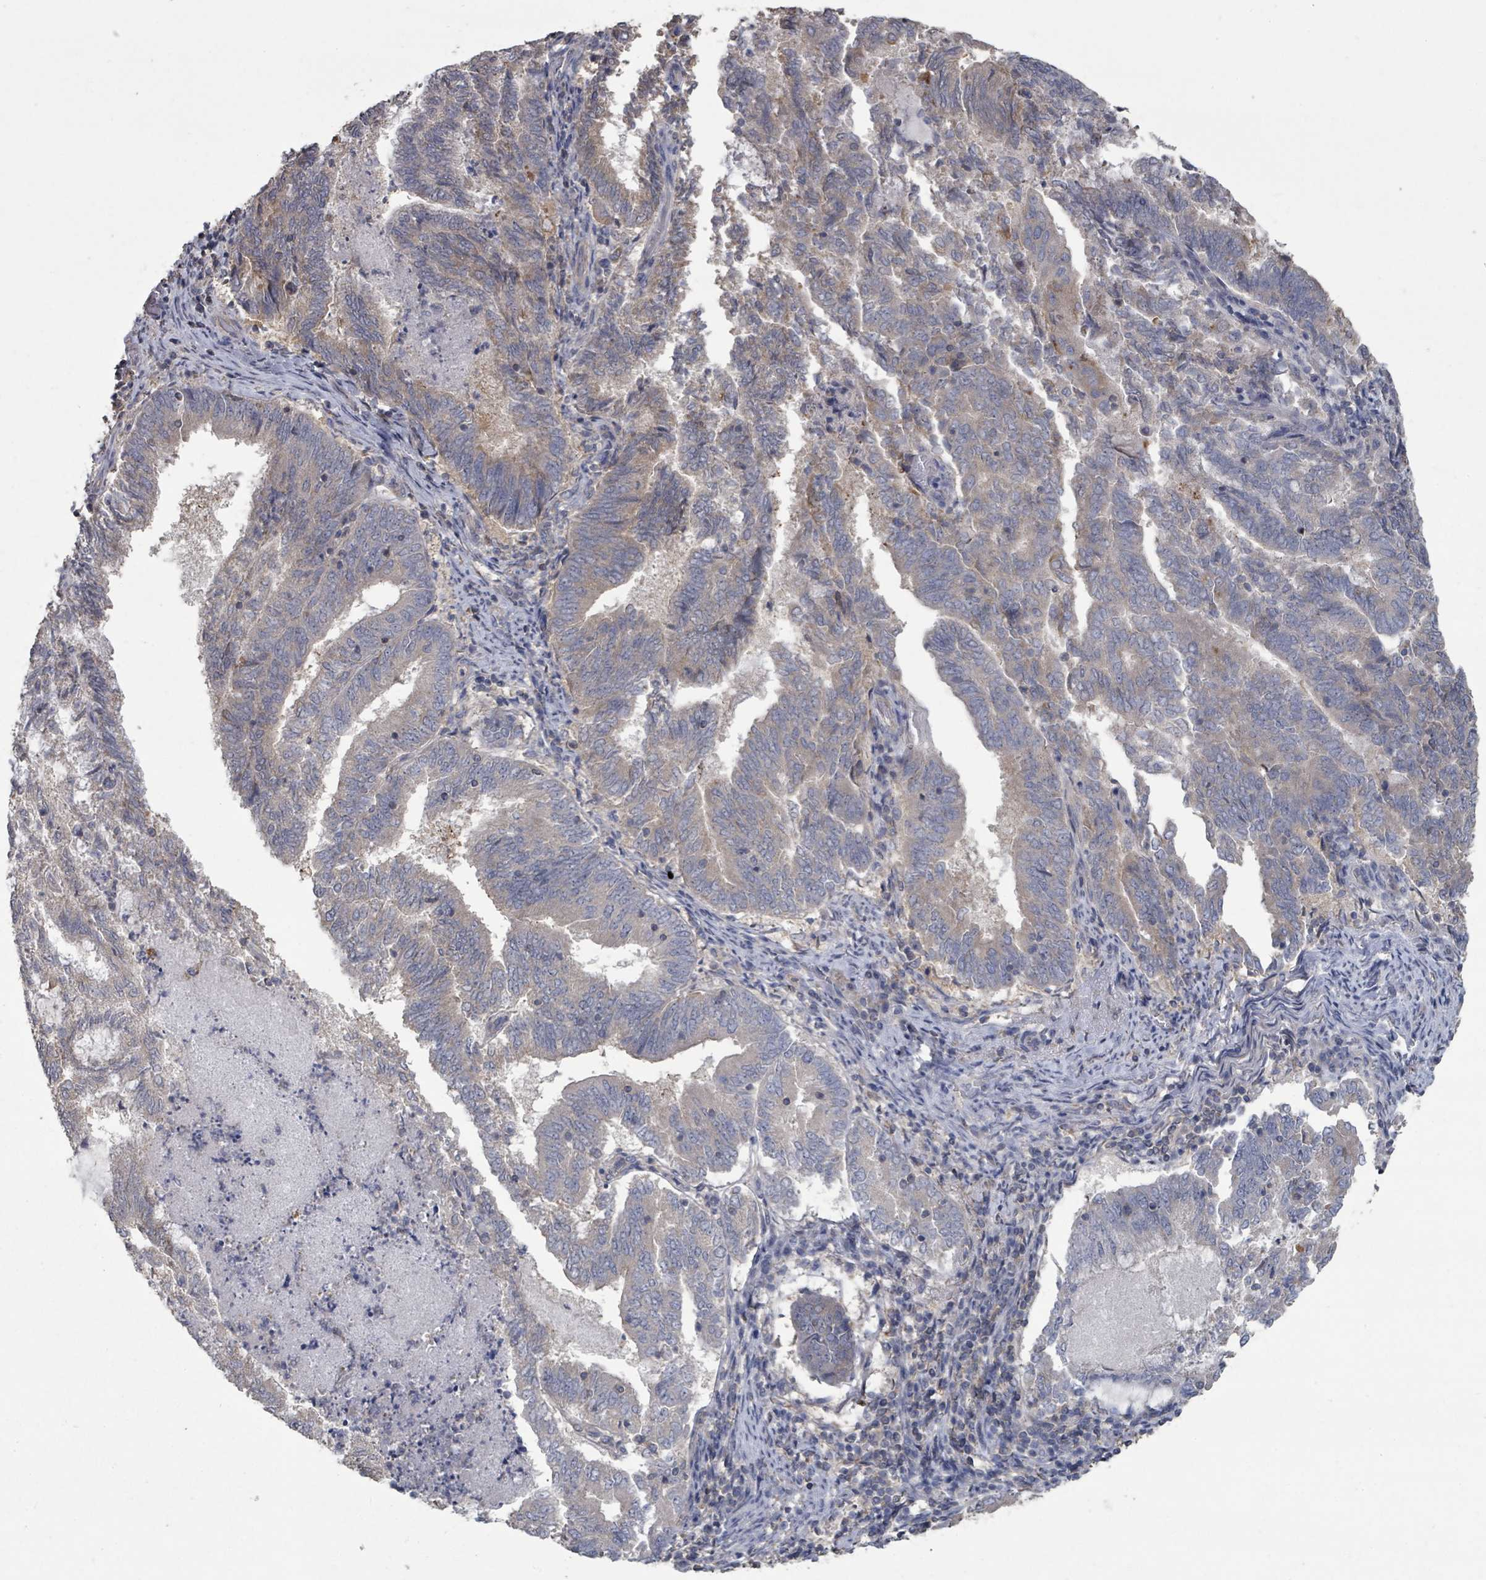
{"staining": {"intensity": "weak", "quantity": "25%-75%", "location": "cytoplasmic/membranous"}, "tissue": "endometrial cancer", "cell_type": "Tumor cells", "image_type": "cancer", "snomed": [{"axis": "morphology", "description": "Adenocarcinoma, NOS"}, {"axis": "topography", "description": "Endometrium"}], "caption": "Protein expression analysis of human adenocarcinoma (endometrial) reveals weak cytoplasmic/membranous positivity in about 25%-75% of tumor cells.", "gene": "SLC9A7", "patient": {"sex": "female", "age": 80}}